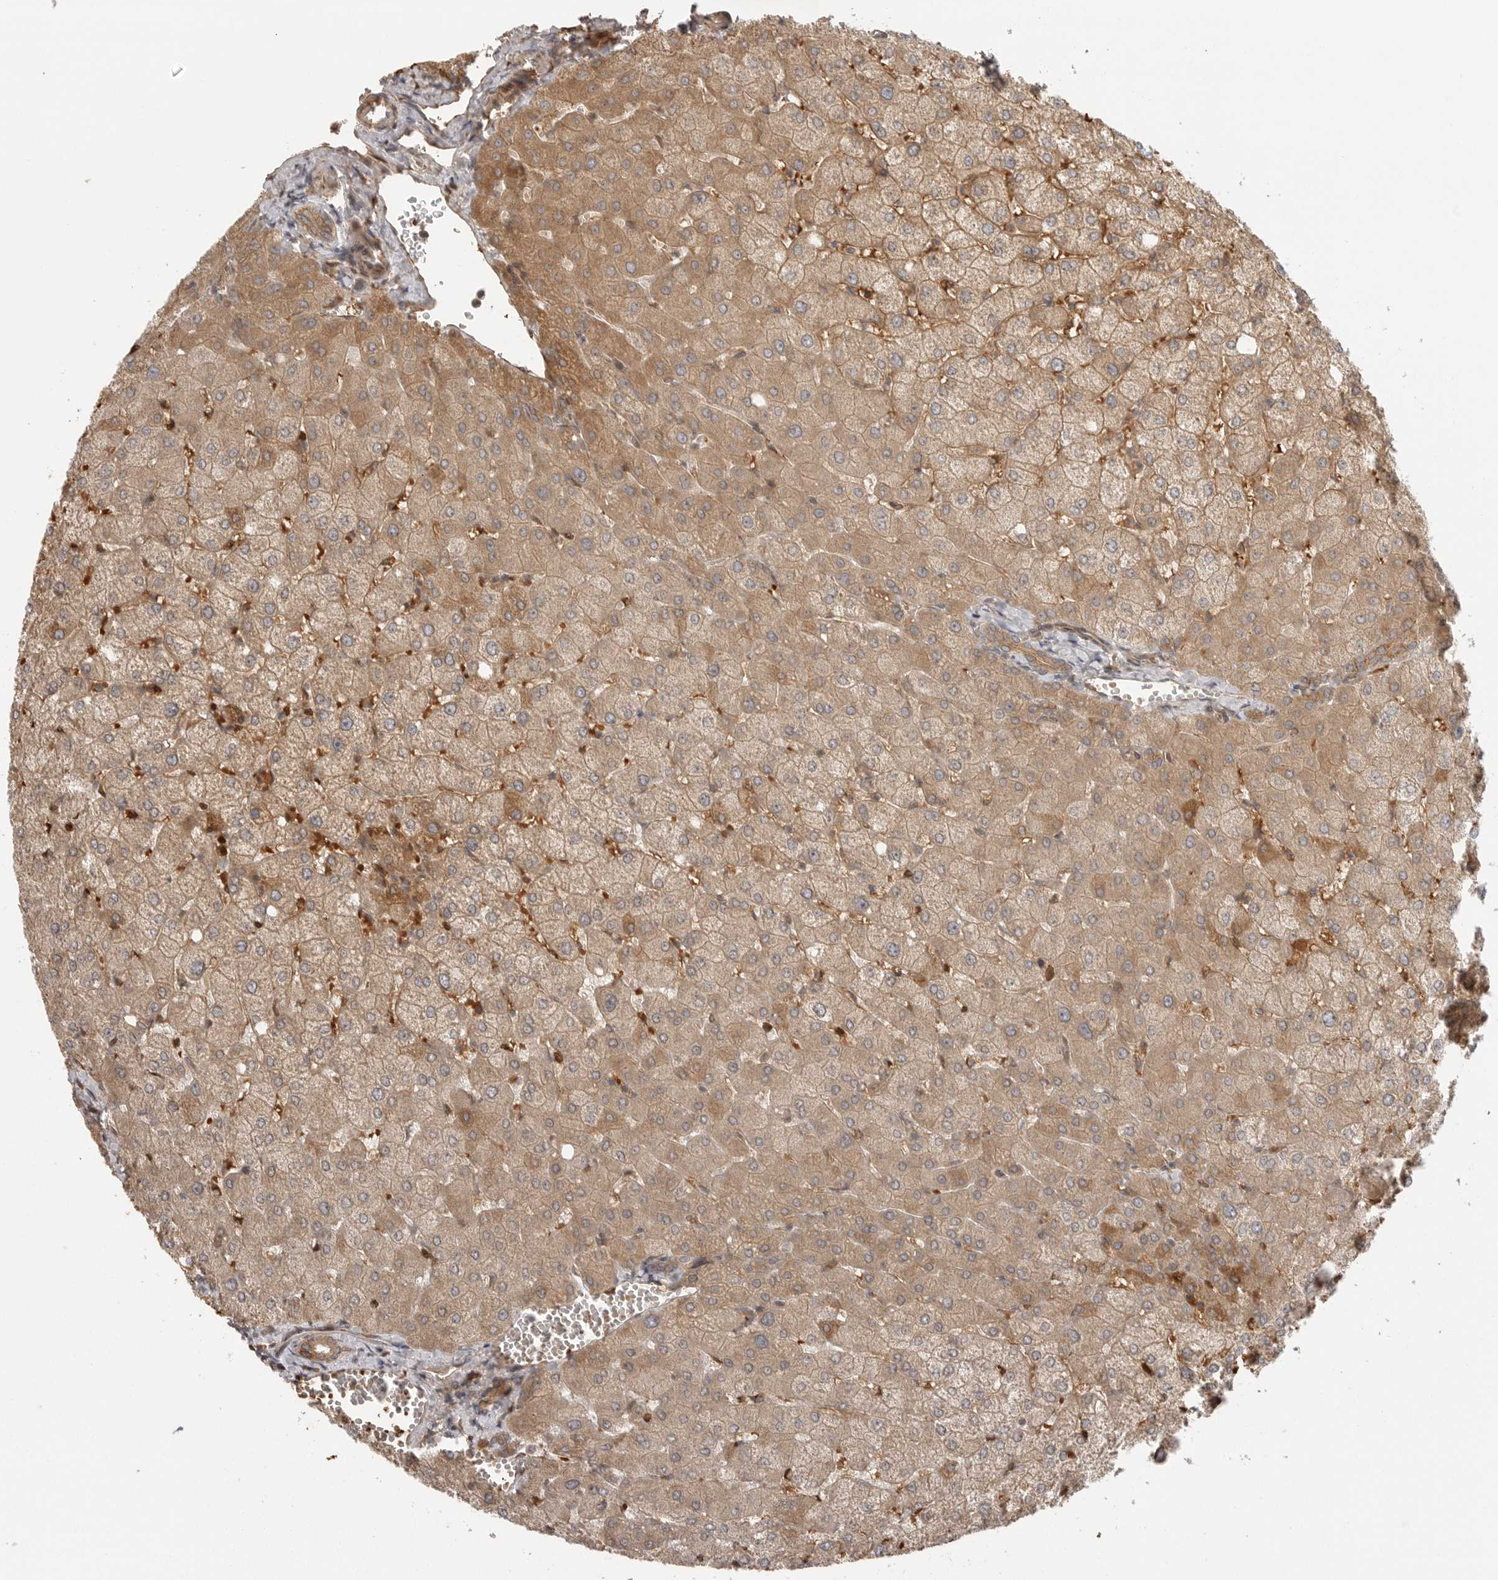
{"staining": {"intensity": "moderate", "quantity": ">75%", "location": "cytoplasmic/membranous,nuclear"}, "tissue": "liver", "cell_type": "Cholangiocytes", "image_type": "normal", "snomed": [{"axis": "morphology", "description": "Normal tissue, NOS"}, {"axis": "topography", "description": "Liver"}], "caption": "Human liver stained for a protein (brown) shows moderate cytoplasmic/membranous,nuclear positive expression in approximately >75% of cholangiocytes.", "gene": "CCPG1", "patient": {"sex": "female", "age": 54}}